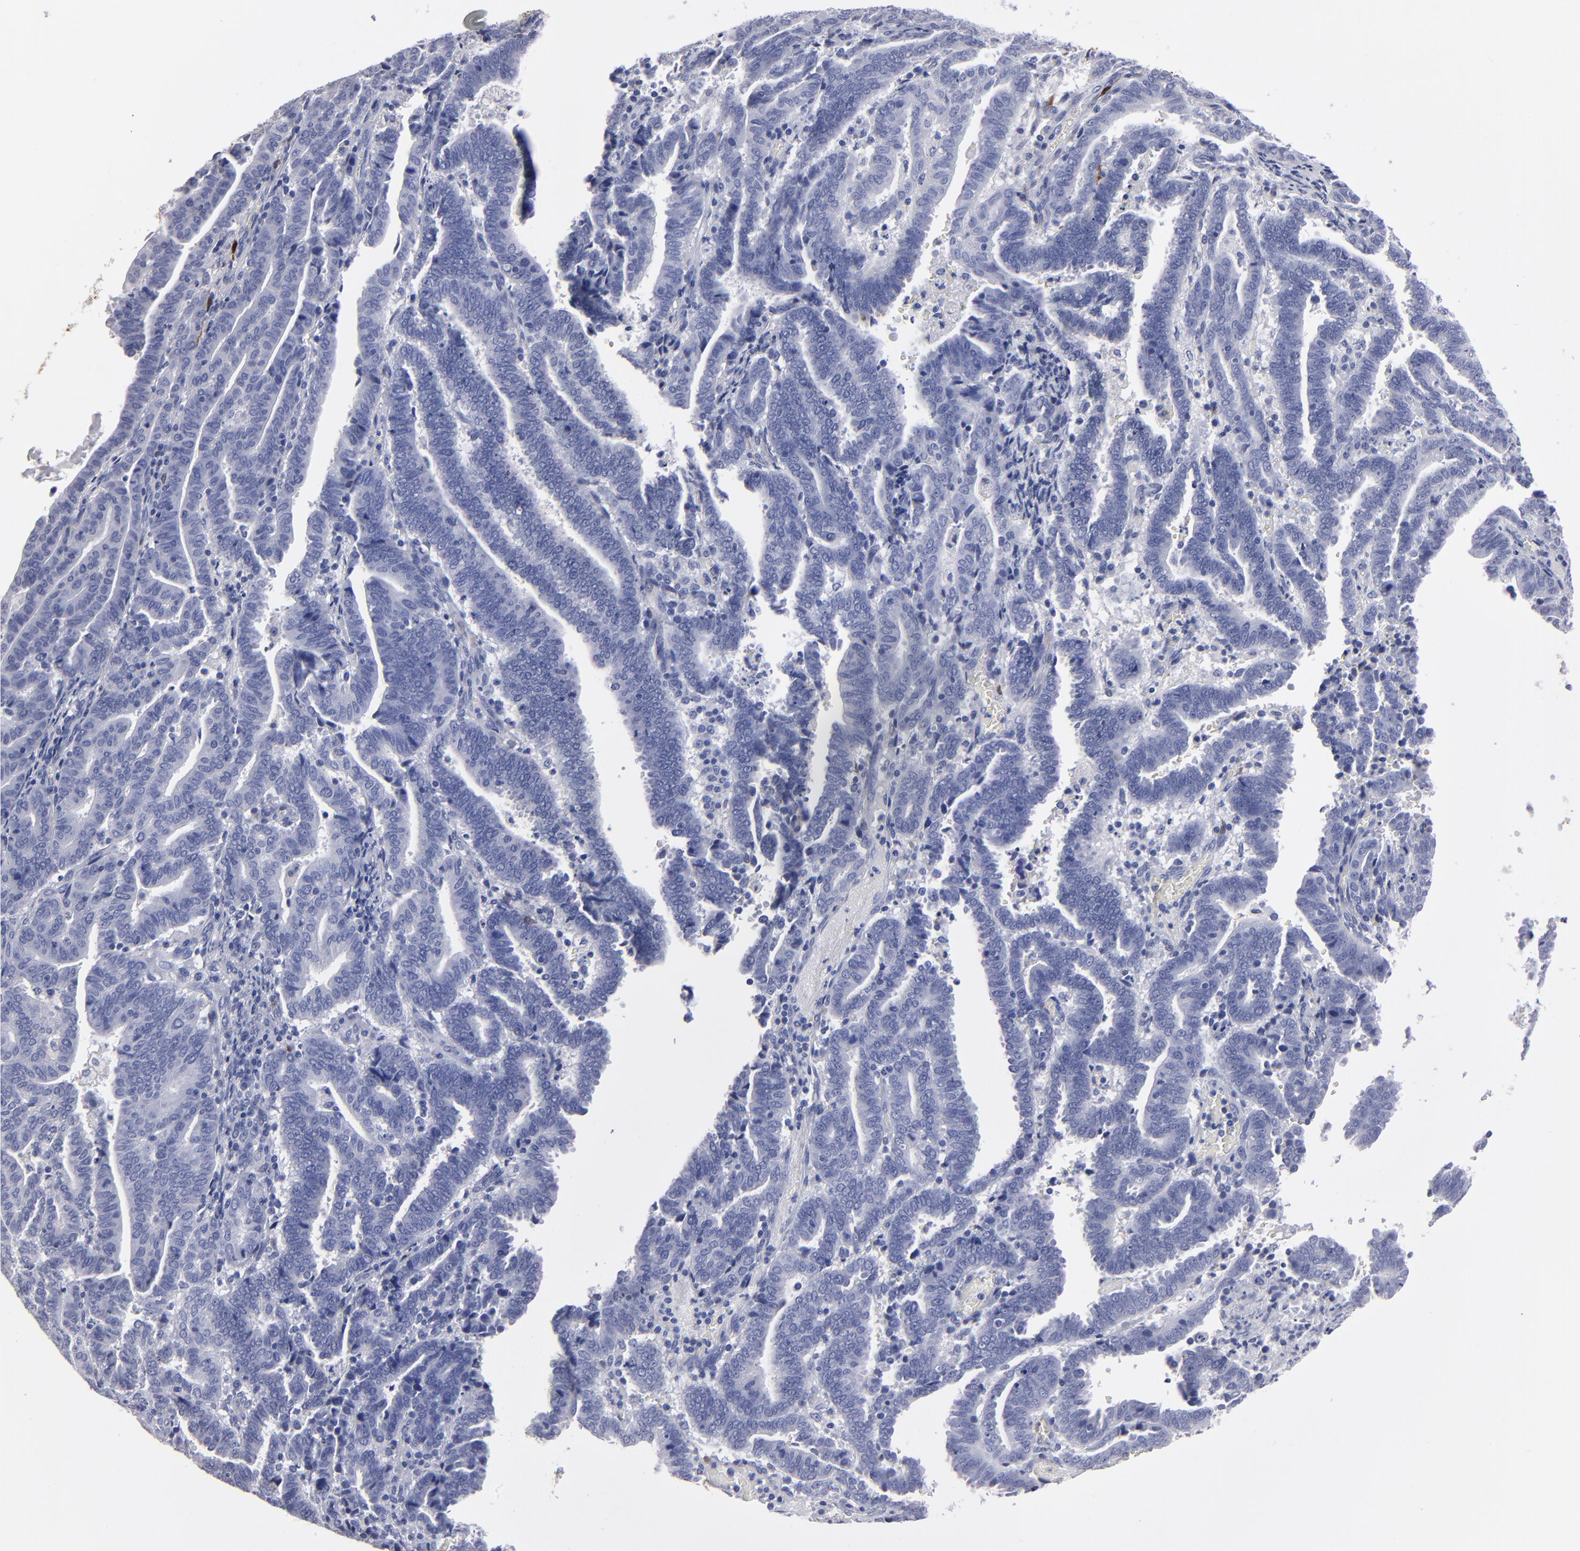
{"staining": {"intensity": "negative", "quantity": "none", "location": "none"}, "tissue": "endometrial cancer", "cell_type": "Tumor cells", "image_type": "cancer", "snomed": [{"axis": "morphology", "description": "Adenocarcinoma, NOS"}, {"axis": "topography", "description": "Uterus"}], "caption": "Immunohistochemistry image of neoplastic tissue: endometrial cancer stained with DAB (3,3'-diaminobenzidine) demonstrates no significant protein positivity in tumor cells.", "gene": "FABP4", "patient": {"sex": "female", "age": 83}}